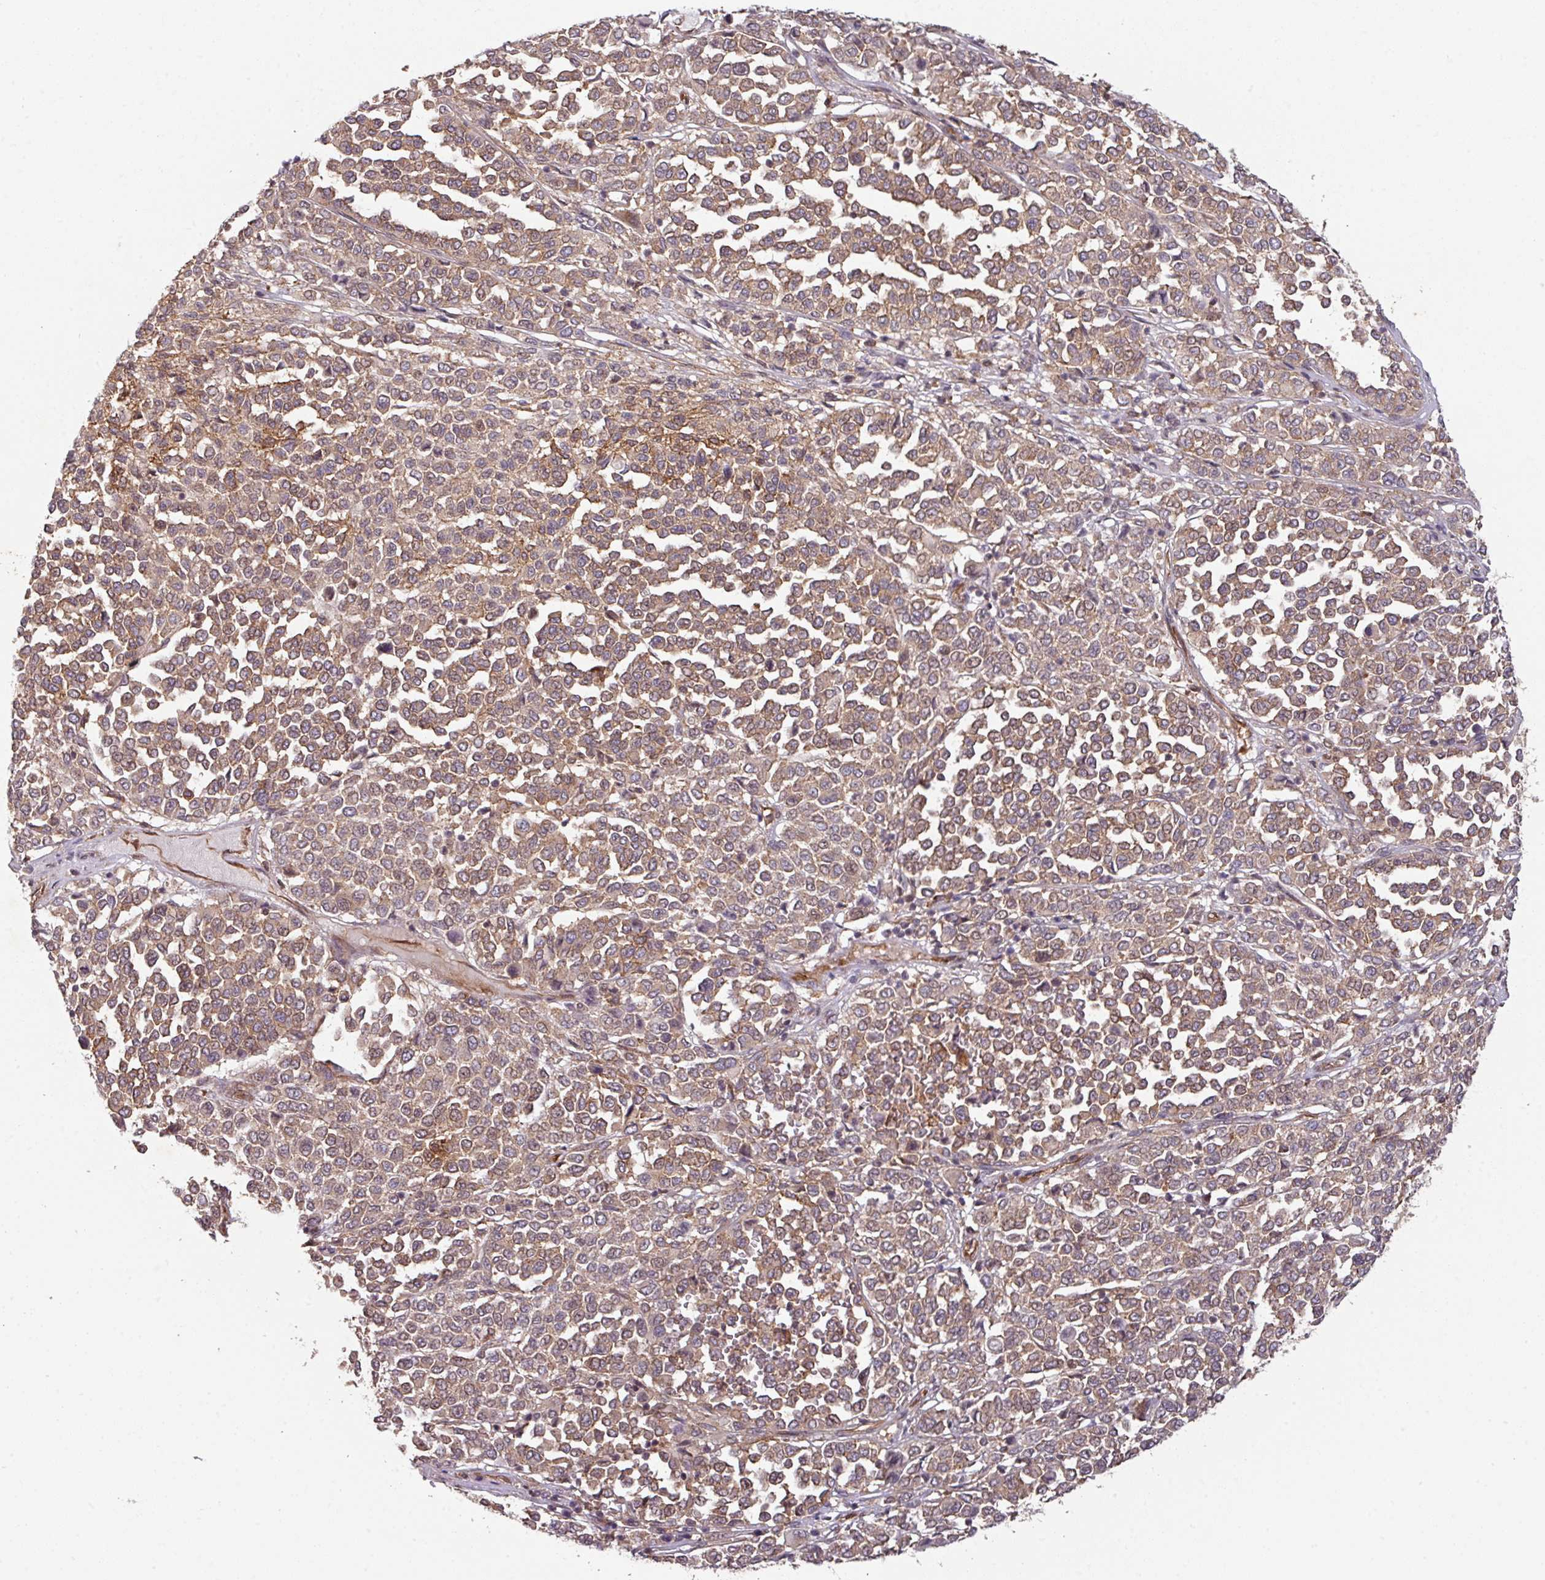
{"staining": {"intensity": "moderate", "quantity": ">75%", "location": "cytoplasmic/membranous"}, "tissue": "melanoma", "cell_type": "Tumor cells", "image_type": "cancer", "snomed": [{"axis": "morphology", "description": "Malignant melanoma, Metastatic site"}, {"axis": "topography", "description": "Pancreas"}], "caption": "A photomicrograph of human malignant melanoma (metastatic site) stained for a protein shows moderate cytoplasmic/membranous brown staining in tumor cells.", "gene": "CYFIP2", "patient": {"sex": "female", "age": 30}}